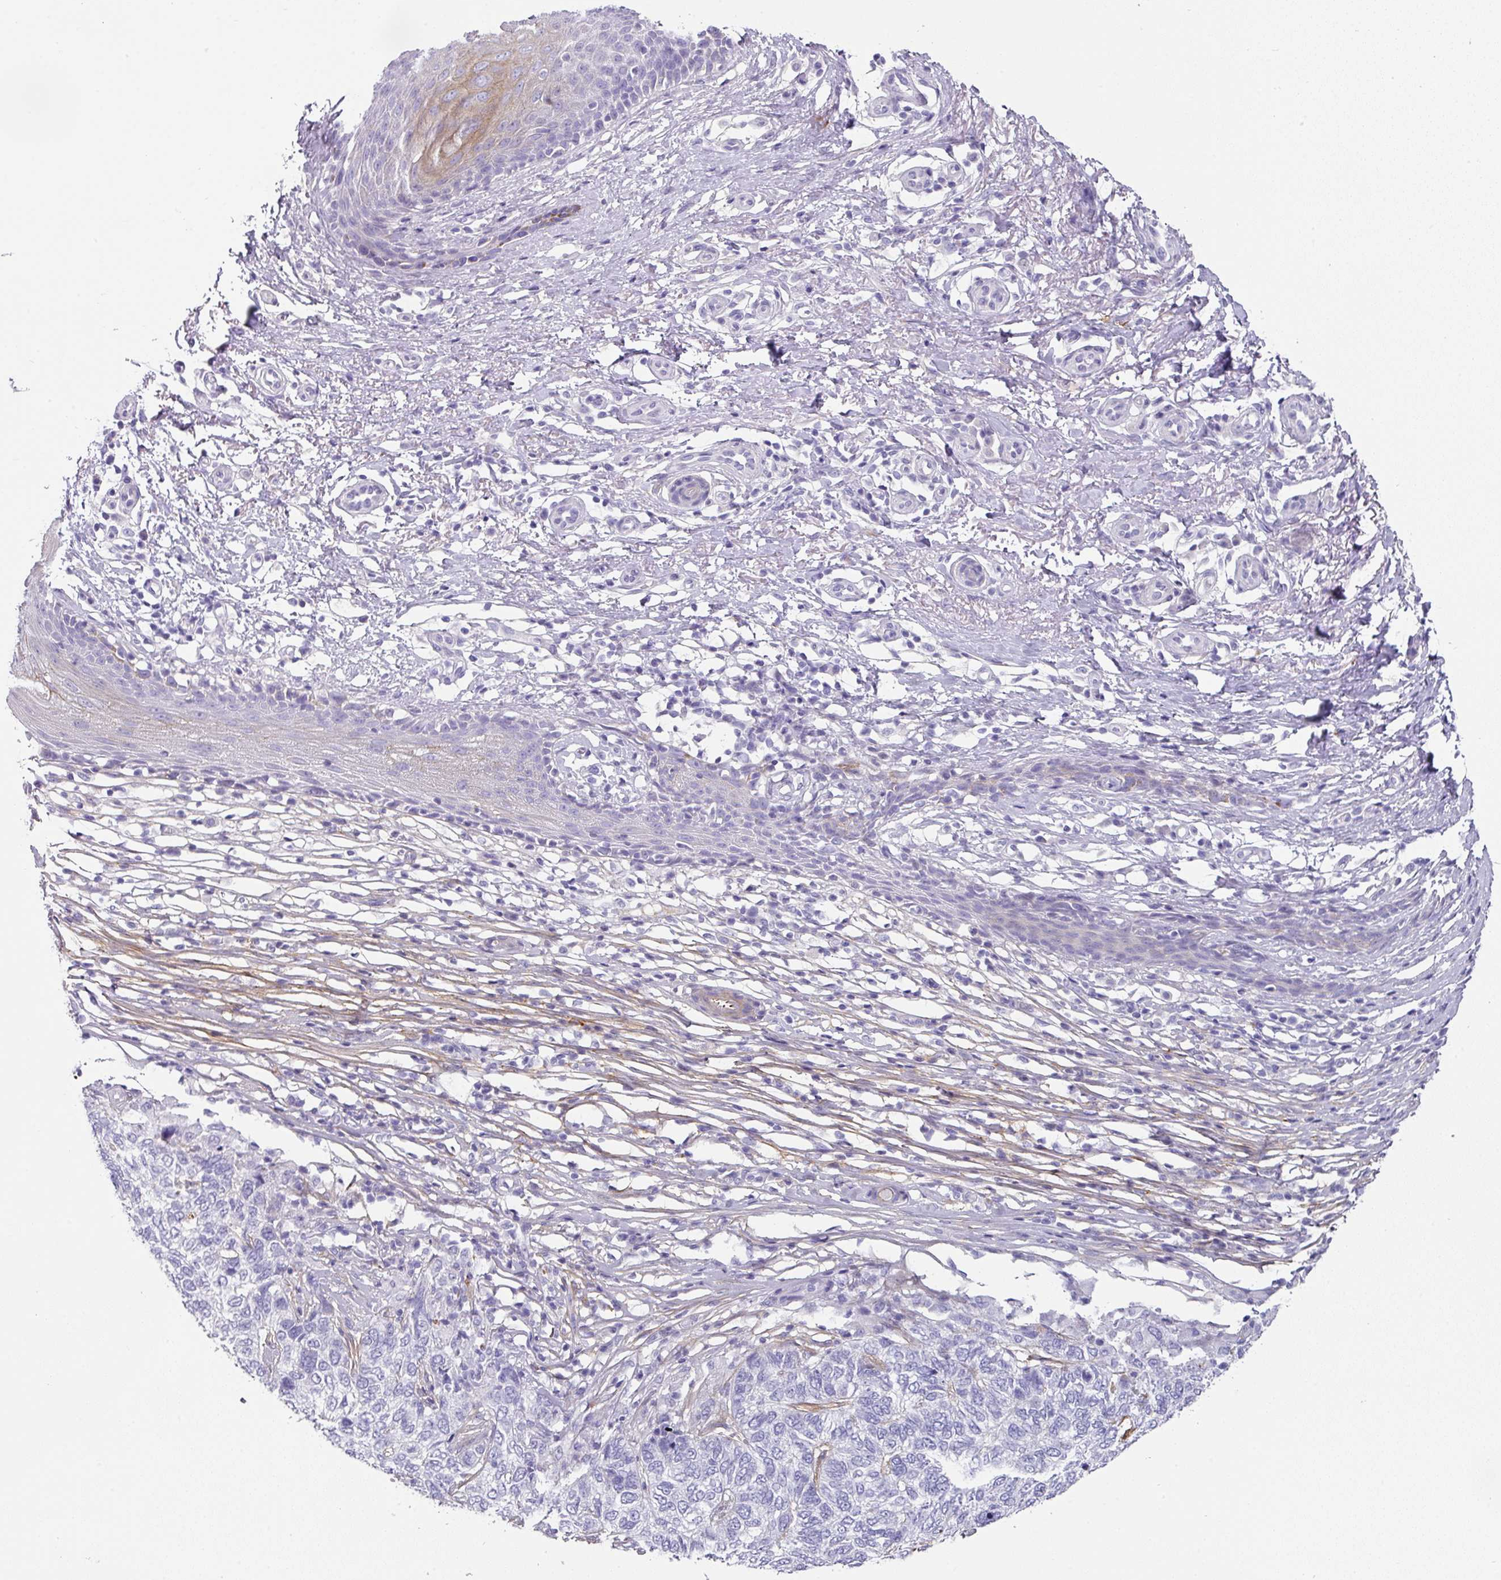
{"staining": {"intensity": "negative", "quantity": "none", "location": "none"}, "tissue": "skin cancer", "cell_type": "Tumor cells", "image_type": "cancer", "snomed": [{"axis": "morphology", "description": "Basal cell carcinoma"}, {"axis": "topography", "description": "Skin"}], "caption": "IHC image of neoplastic tissue: basal cell carcinoma (skin) stained with DAB reveals no significant protein positivity in tumor cells.", "gene": "ANKRD29", "patient": {"sex": "female", "age": 65}}